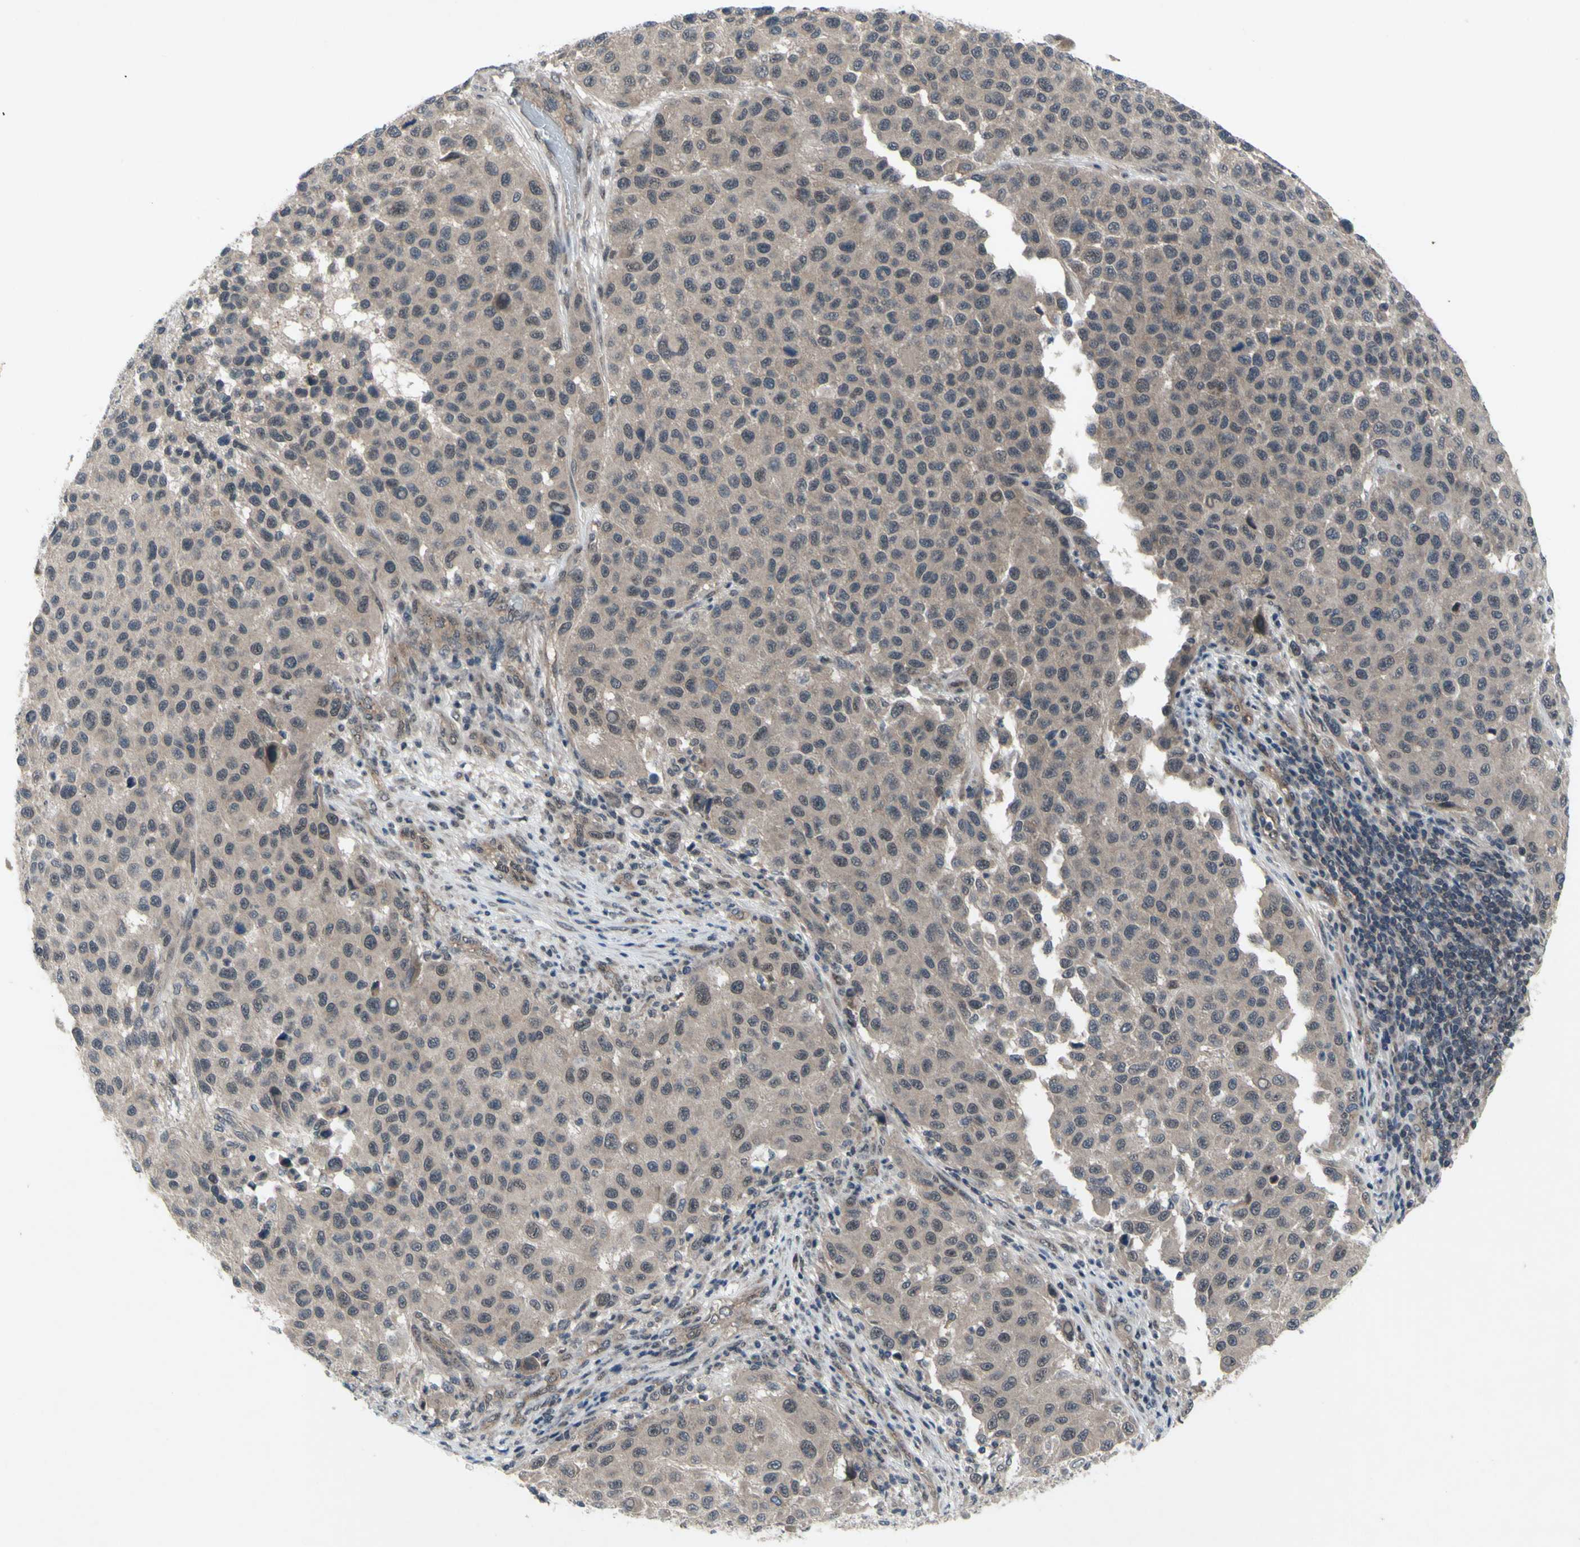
{"staining": {"intensity": "weak", "quantity": ">75%", "location": "cytoplasmic/membranous"}, "tissue": "melanoma", "cell_type": "Tumor cells", "image_type": "cancer", "snomed": [{"axis": "morphology", "description": "Malignant melanoma, Metastatic site"}, {"axis": "topography", "description": "Lymph node"}], "caption": "Brown immunohistochemical staining in human malignant melanoma (metastatic site) reveals weak cytoplasmic/membranous positivity in approximately >75% of tumor cells.", "gene": "TRDMT1", "patient": {"sex": "male", "age": 61}}